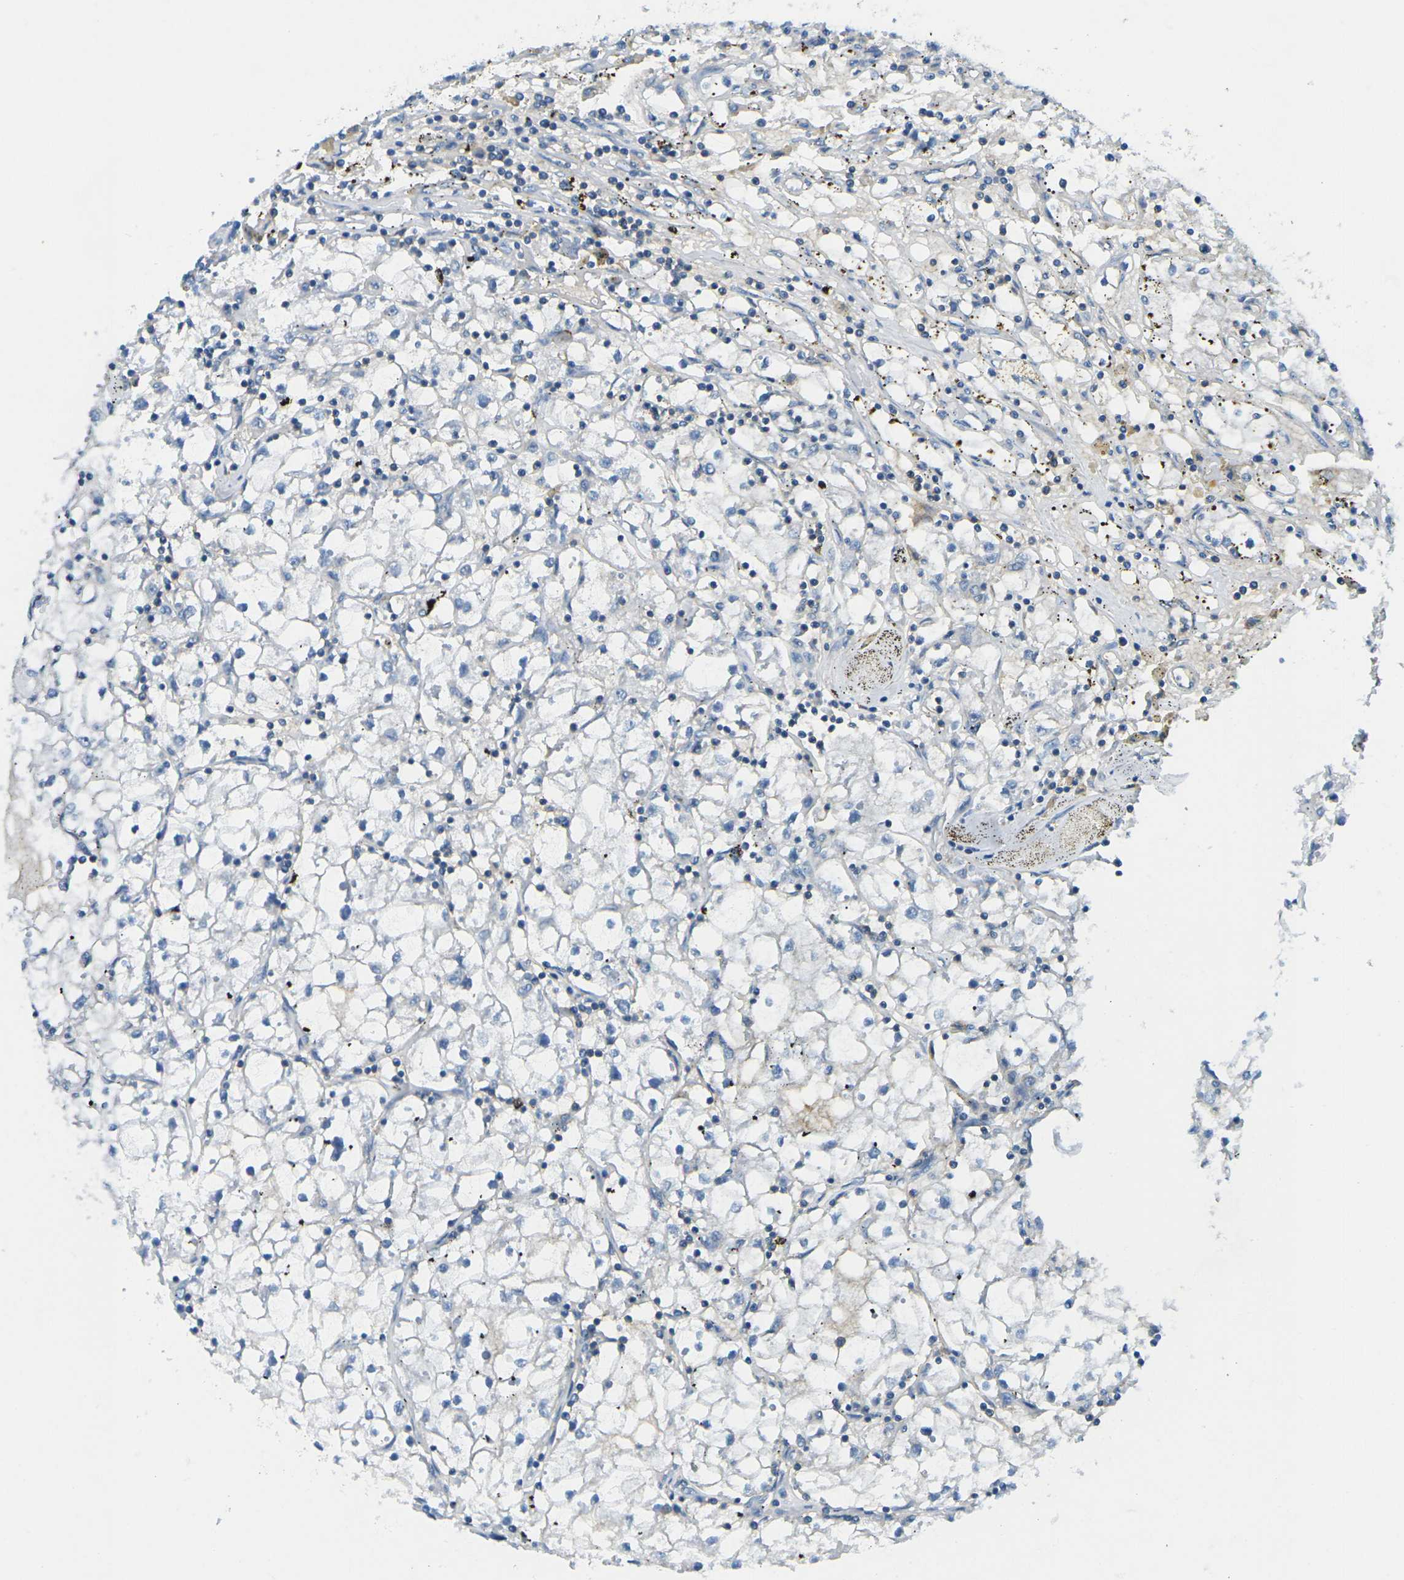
{"staining": {"intensity": "negative", "quantity": "none", "location": "none"}, "tissue": "renal cancer", "cell_type": "Tumor cells", "image_type": "cancer", "snomed": [{"axis": "morphology", "description": "Adenocarcinoma, NOS"}, {"axis": "topography", "description": "Kidney"}], "caption": "DAB (3,3'-diaminobenzidine) immunohistochemical staining of adenocarcinoma (renal) exhibits no significant expression in tumor cells. The staining is performed using DAB (3,3'-diaminobenzidine) brown chromogen with nuclei counter-stained in using hematoxylin.", "gene": "CD47", "patient": {"sex": "male", "age": 56}}